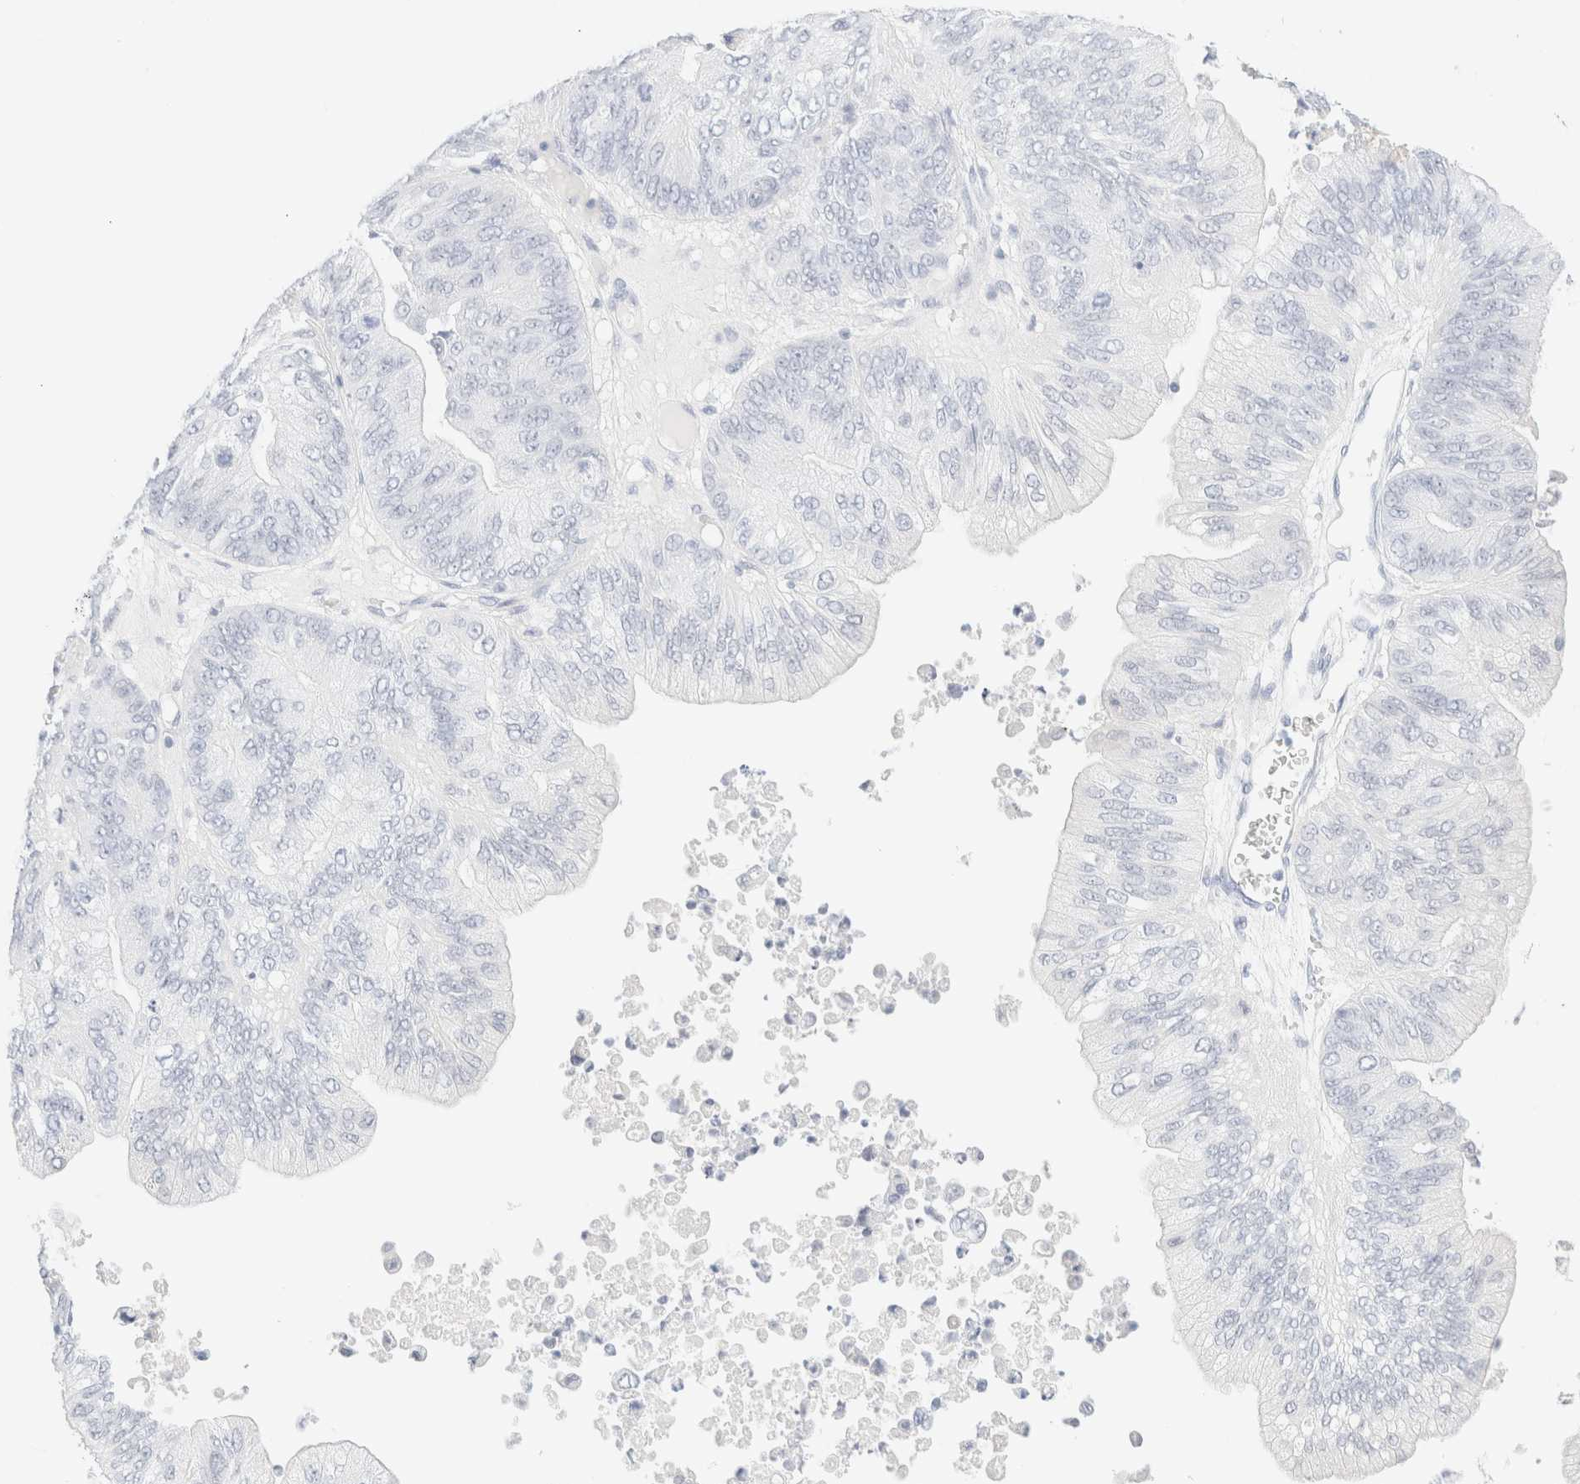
{"staining": {"intensity": "negative", "quantity": "none", "location": "none"}, "tissue": "ovarian cancer", "cell_type": "Tumor cells", "image_type": "cancer", "snomed": [{"axis": "morphology", "description": "Cystadenocarcinoma, mucinous, NOS"}, {"axis": "topography", "description": "Ovary"}], "caption": "Ovarian cancer was stained to show a protein in brown. There is no significant positivity in tumor cells.", "gene": "KRT15", "patient": {"sex": "female", "age": 61}}